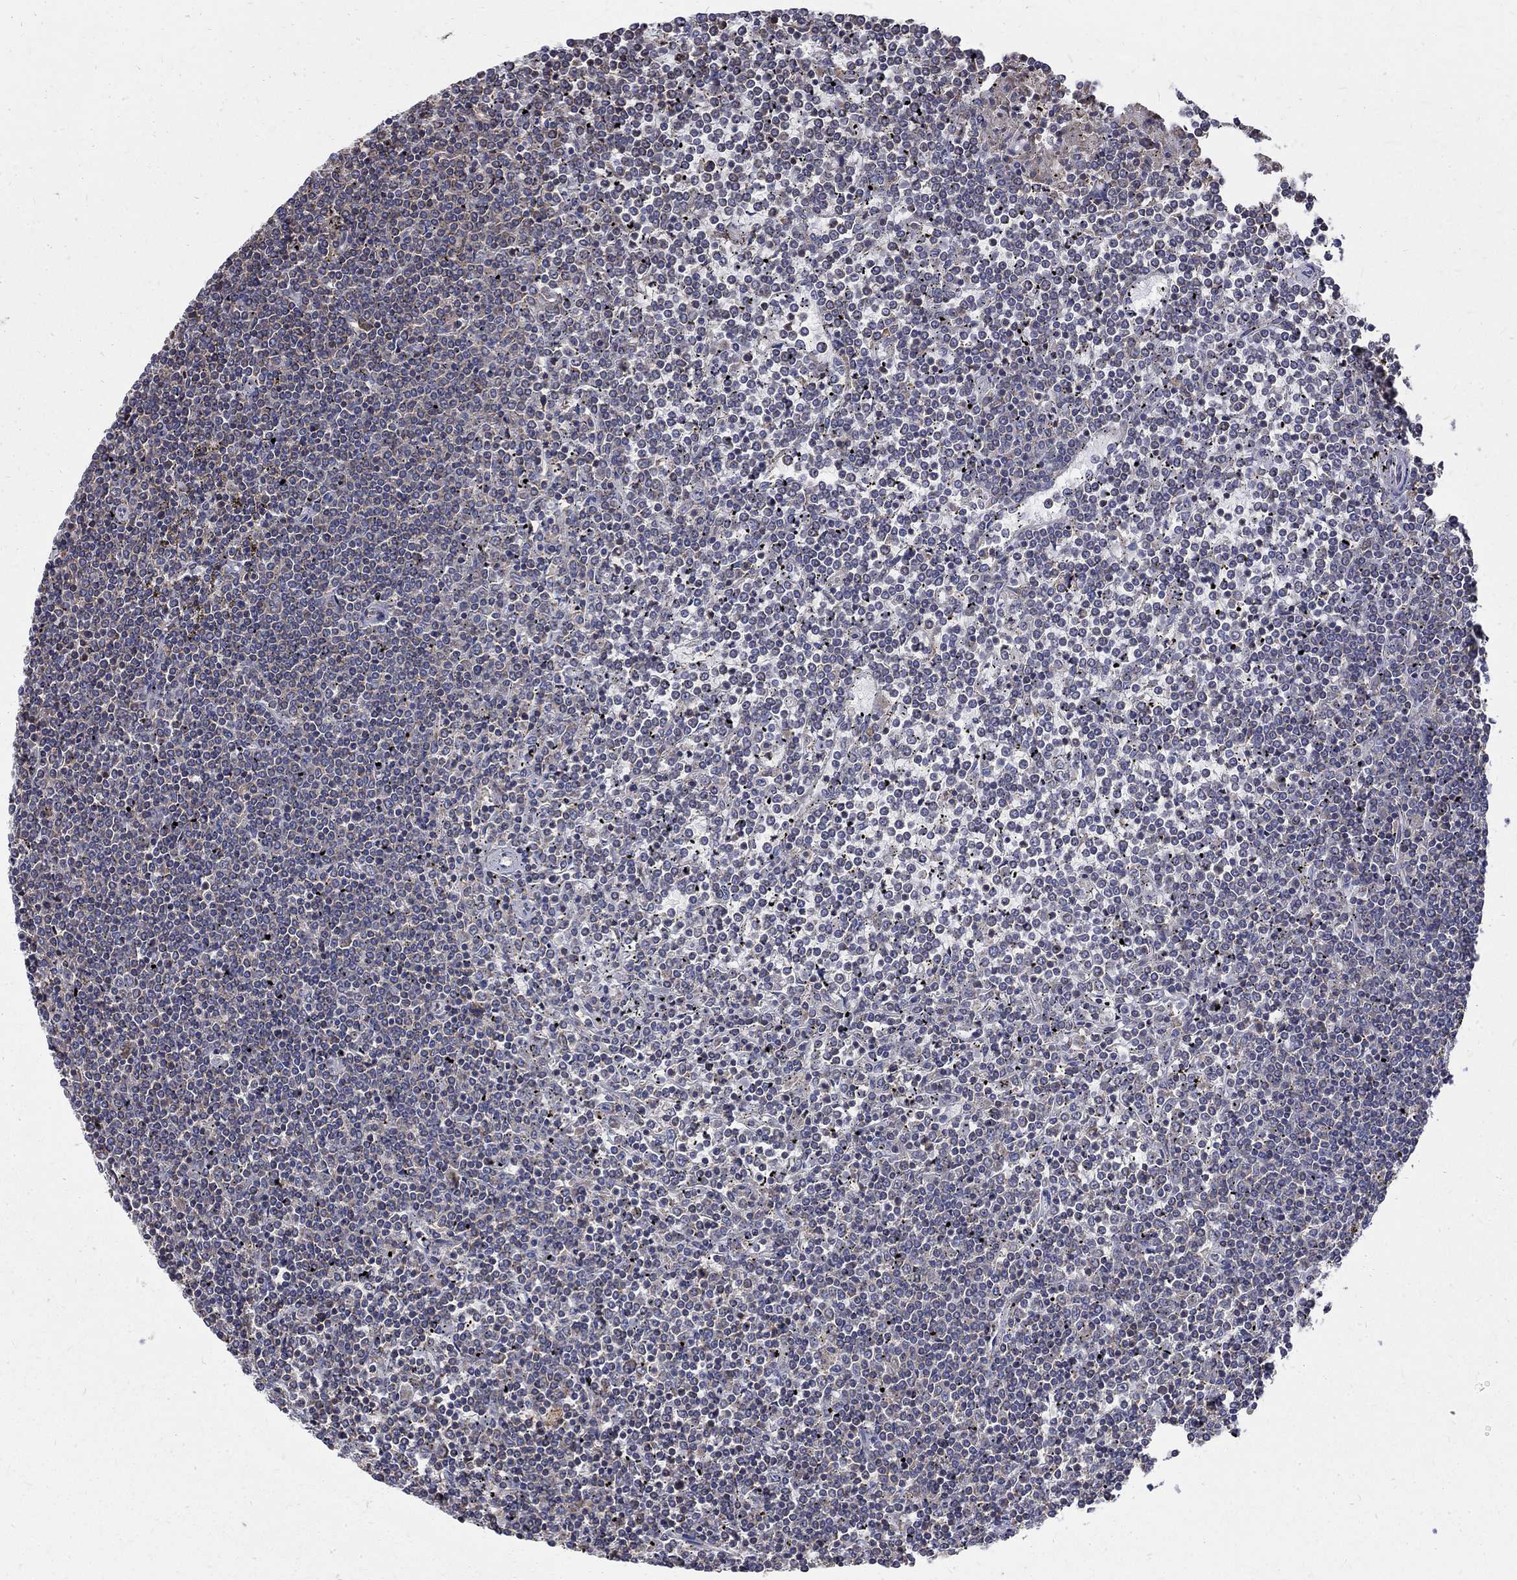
{"staining": {"intensity": "negative", "quantity": "none", "location": "none"}, "tissue": "lymphoma", "cell_type": "Tumor cells", "image_type": "cancer", "snomed": [{"axis": "morphology", "description": "Malignant lymphoma, non-Hodgkin's type, Low grade"}, {"axis": "topography", "description": "Spleen"}], "caption": "There is no significant expression in tumor cells of low-grade malignant lymphoma, non-Hodgkin's type.", "gene": "AGAP2", "patient": {"sex": "female", "age": 19}}